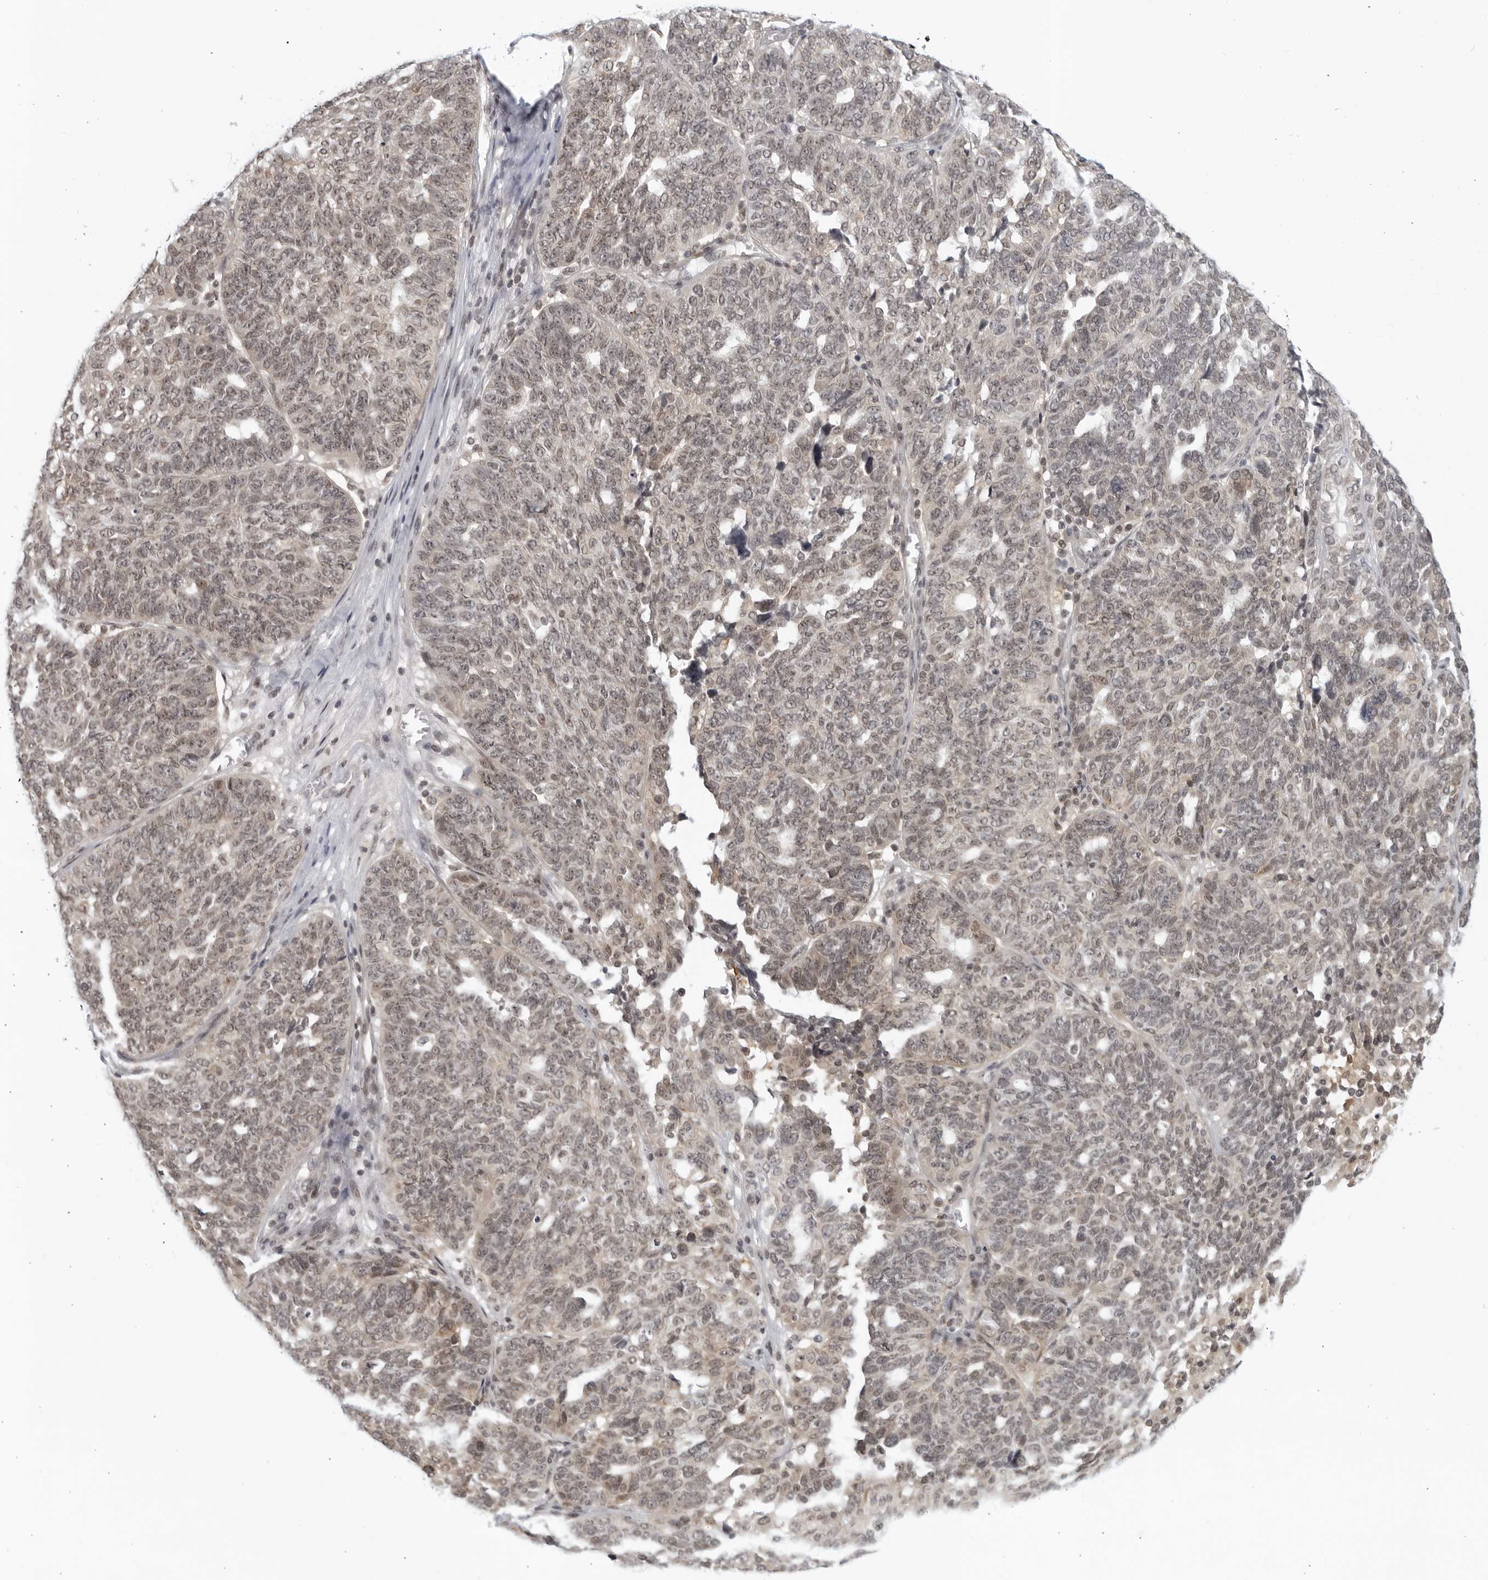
{"staining": {"intensity": "weak", "quantity": ">75%", "location": "nuclear"}, "tissue": "ovarian cancer", "cell_type": "Tumor cells", "image_type": "cancer", "snomed": [{"axis": "morphology", "description": "Cystadenocarcinoma, serous, NOS"}, {"axis": "topography", "description": "Ovary"}], "caption": "This is an image of IHC staining of ovarian serous cystadenocarcinoma, which shows weak expression in the nuclear of tumor cells.", "gene": "CC2D1B", "patient": {"sex": "female", "age": 59}}